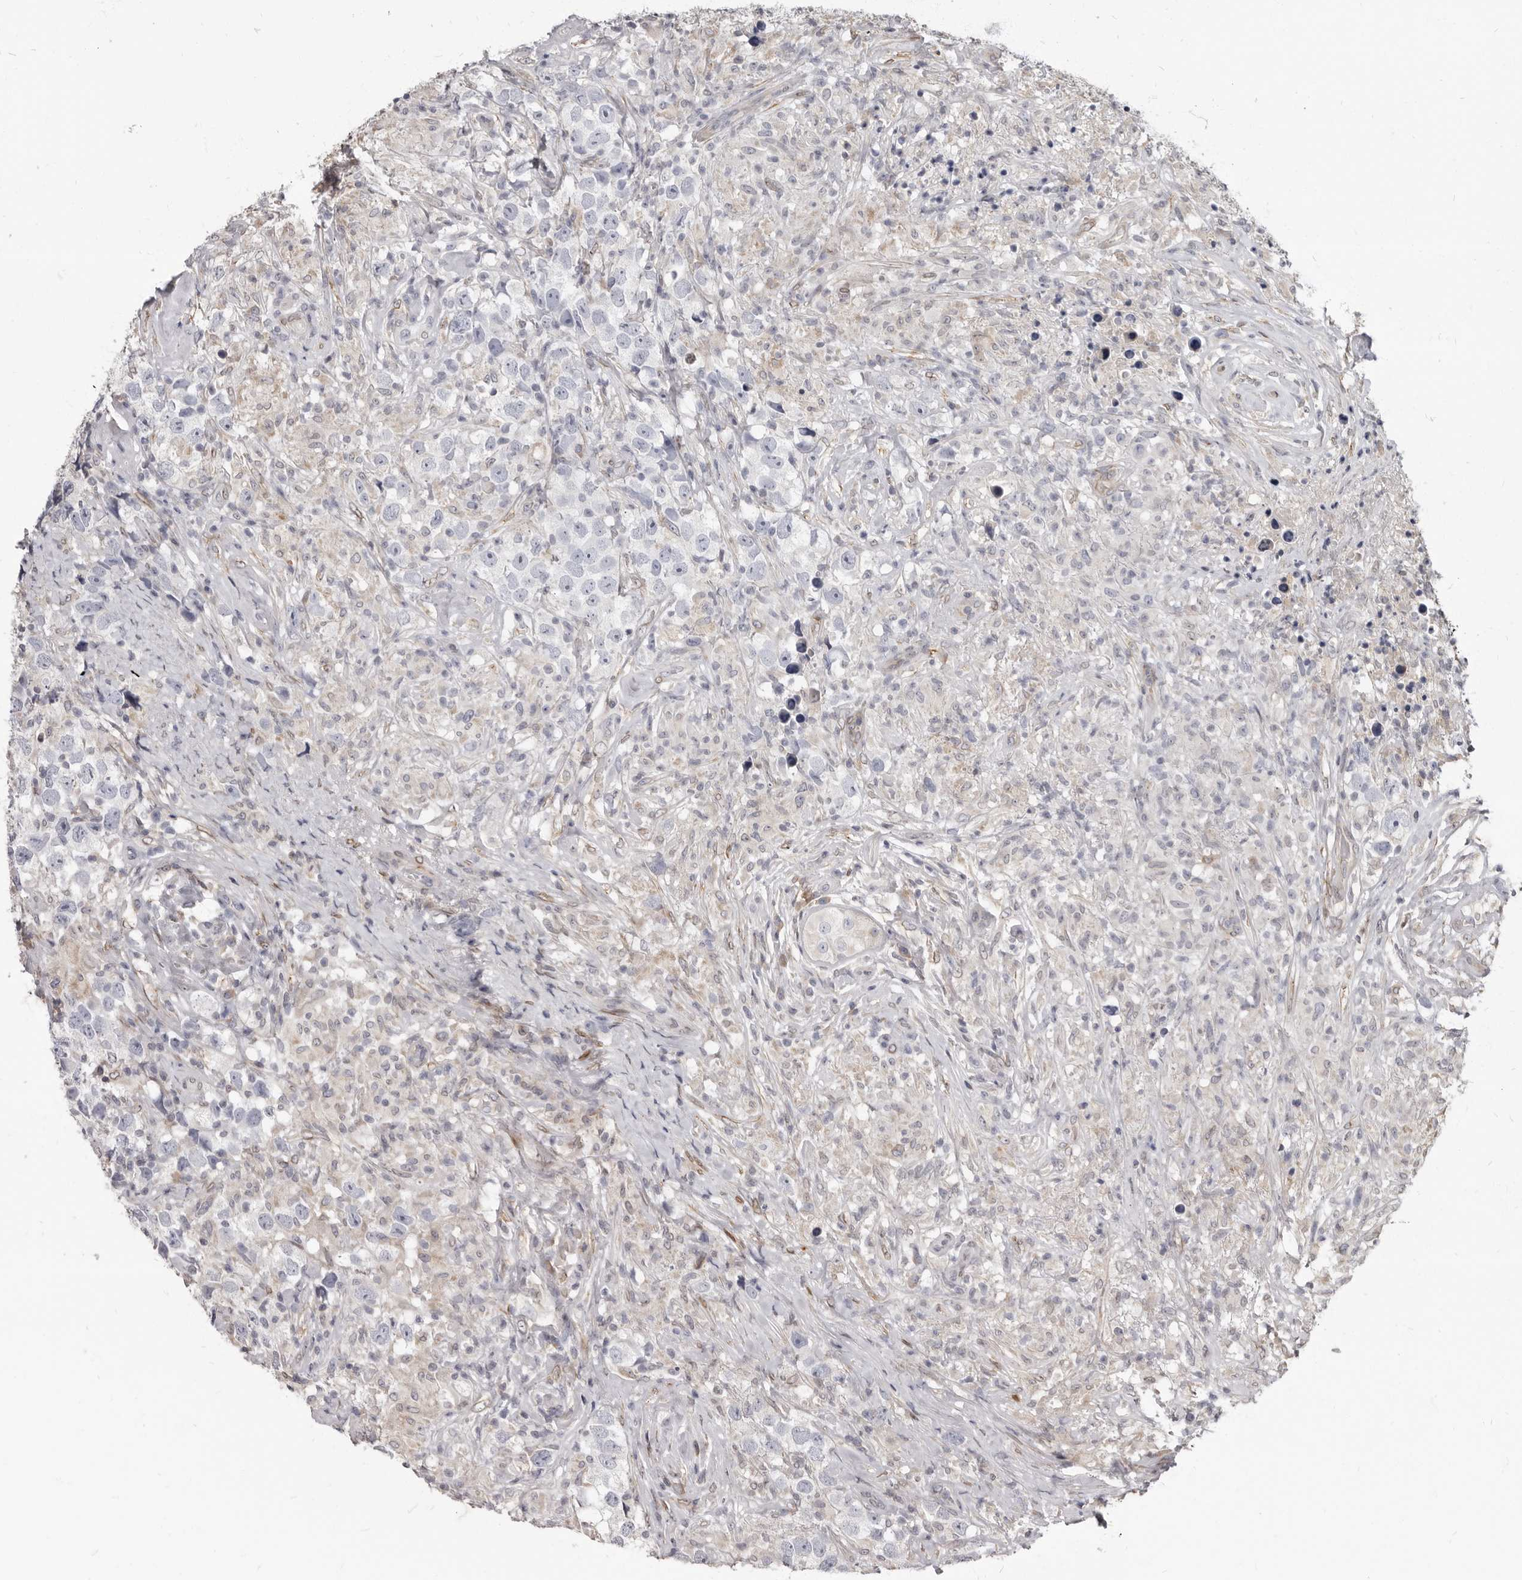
{"staining": {"intensity": "negative", "quantity": "none", "location": "none"}, "tissue": "testis cancer", "cell_type": "Tumor cells", "image_type": "cancer", "snomed": [{"axis": "morphology", "description": "Seminoma, NOS"}, {"axis": "topography", "description": "Testis"}], "caption": "DAB immunohistochemical staining of testis seminoma demonstrates no significant expression in tumor cells. The staining was performed using DAB (3,3'-diaminobenzidine) to visualize the protein expression in brown, while the nuclei were stained in blue with hematoxylin (Magnification: 20x).", "gene": "MRGPRF", "patient": {"sex": "male", "age": 49}}